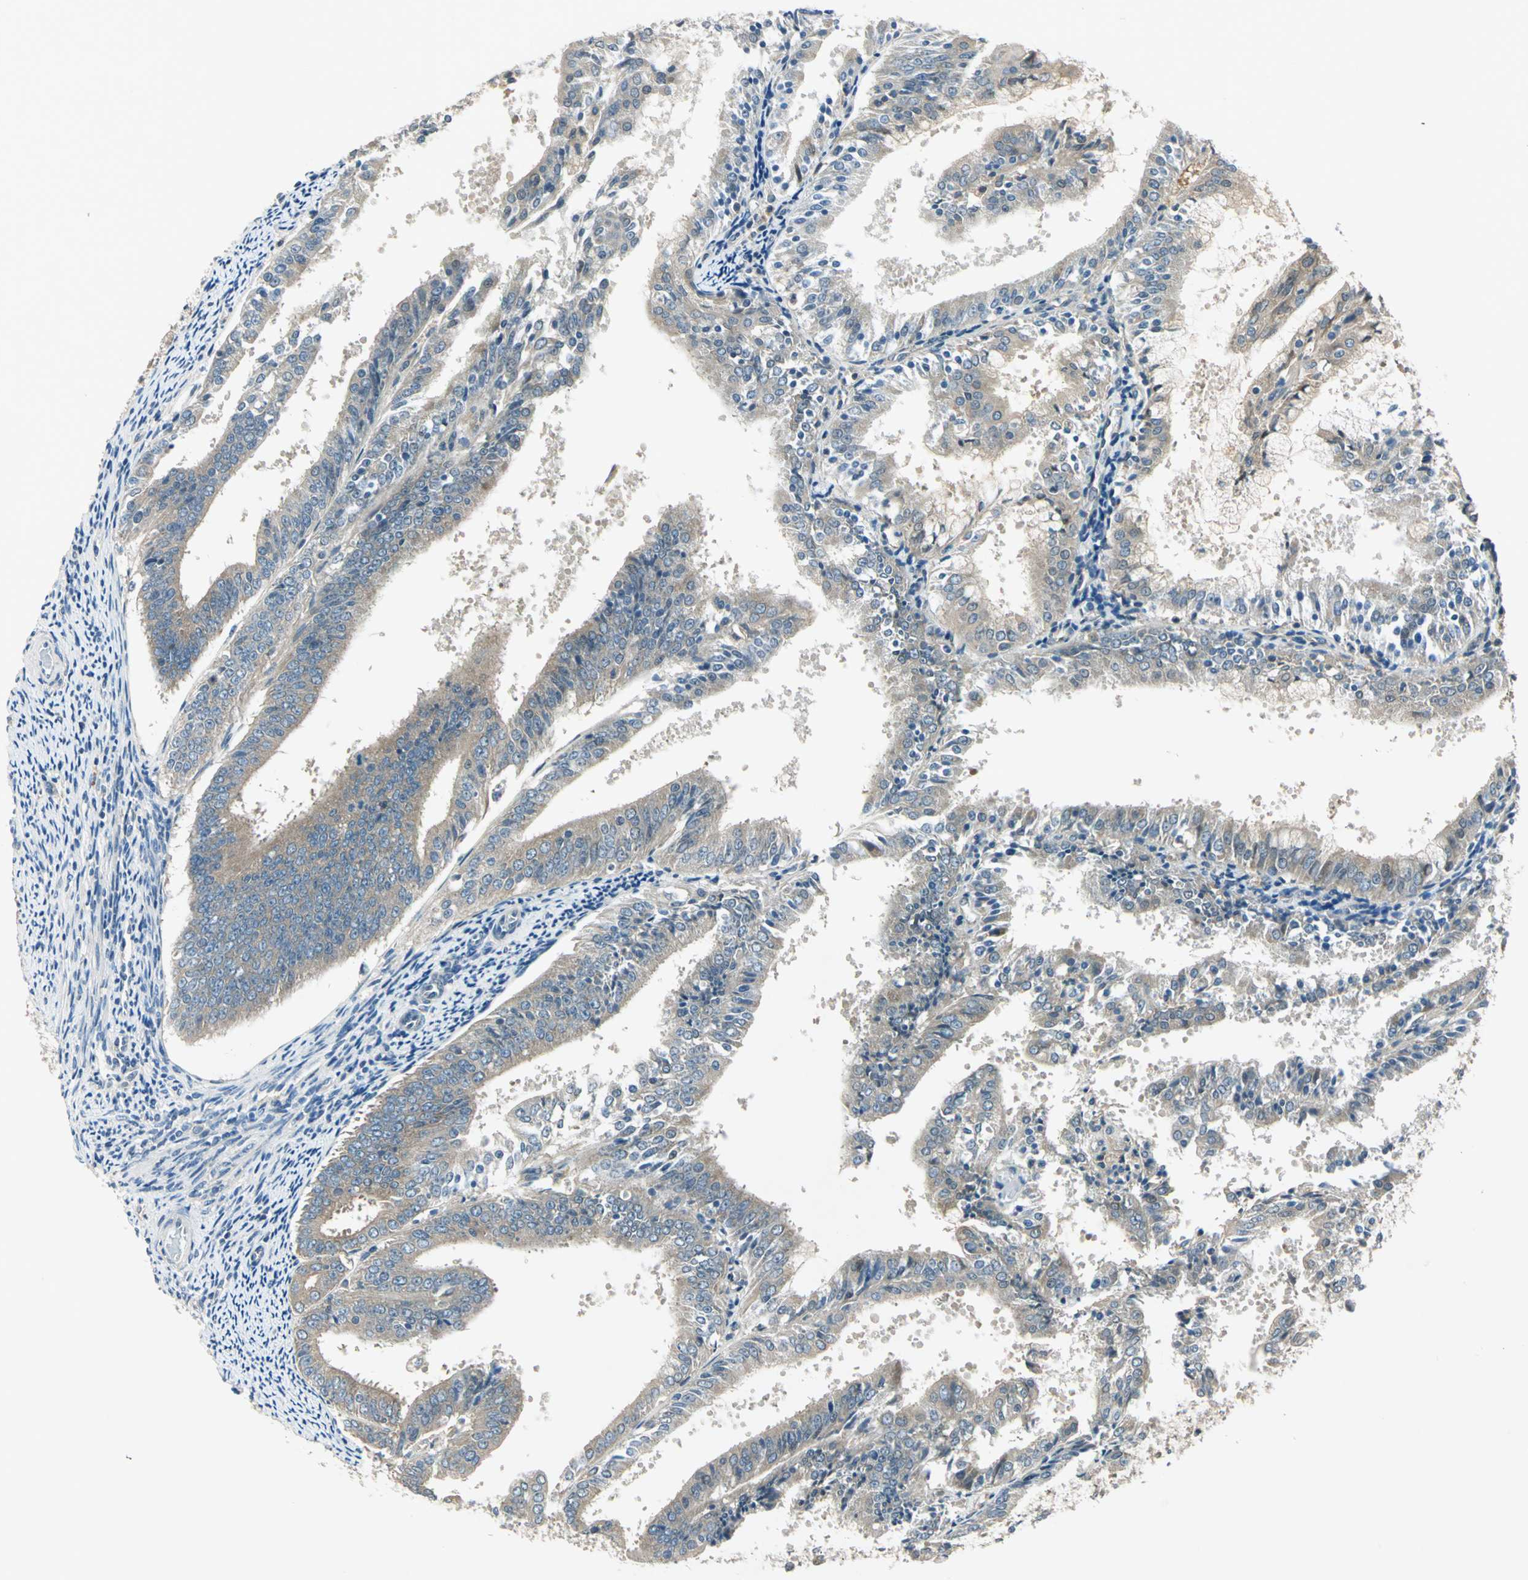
{"staining": {"intensity": "weak", "quantity": ">75%", "location": "cytoplasmic/membranous"}, "tissue": "endometrial cancer", "cell_type": "Tumor cells", "image_type": "cancer", "snomed": [{"axis": "morphology", "description": "Adenocarcinoma, NOS"}, {"axis": "topography", "description": "Endometrium"}], "caption": "There is low levels of weak cytoplasmic/membranous staining in tumor cells of endometrial cancer, as demonstrated by immunohistochemical staining (brown color).", "gene": "PRKAA1", "patient": {"sex": "female", "age": 63}}